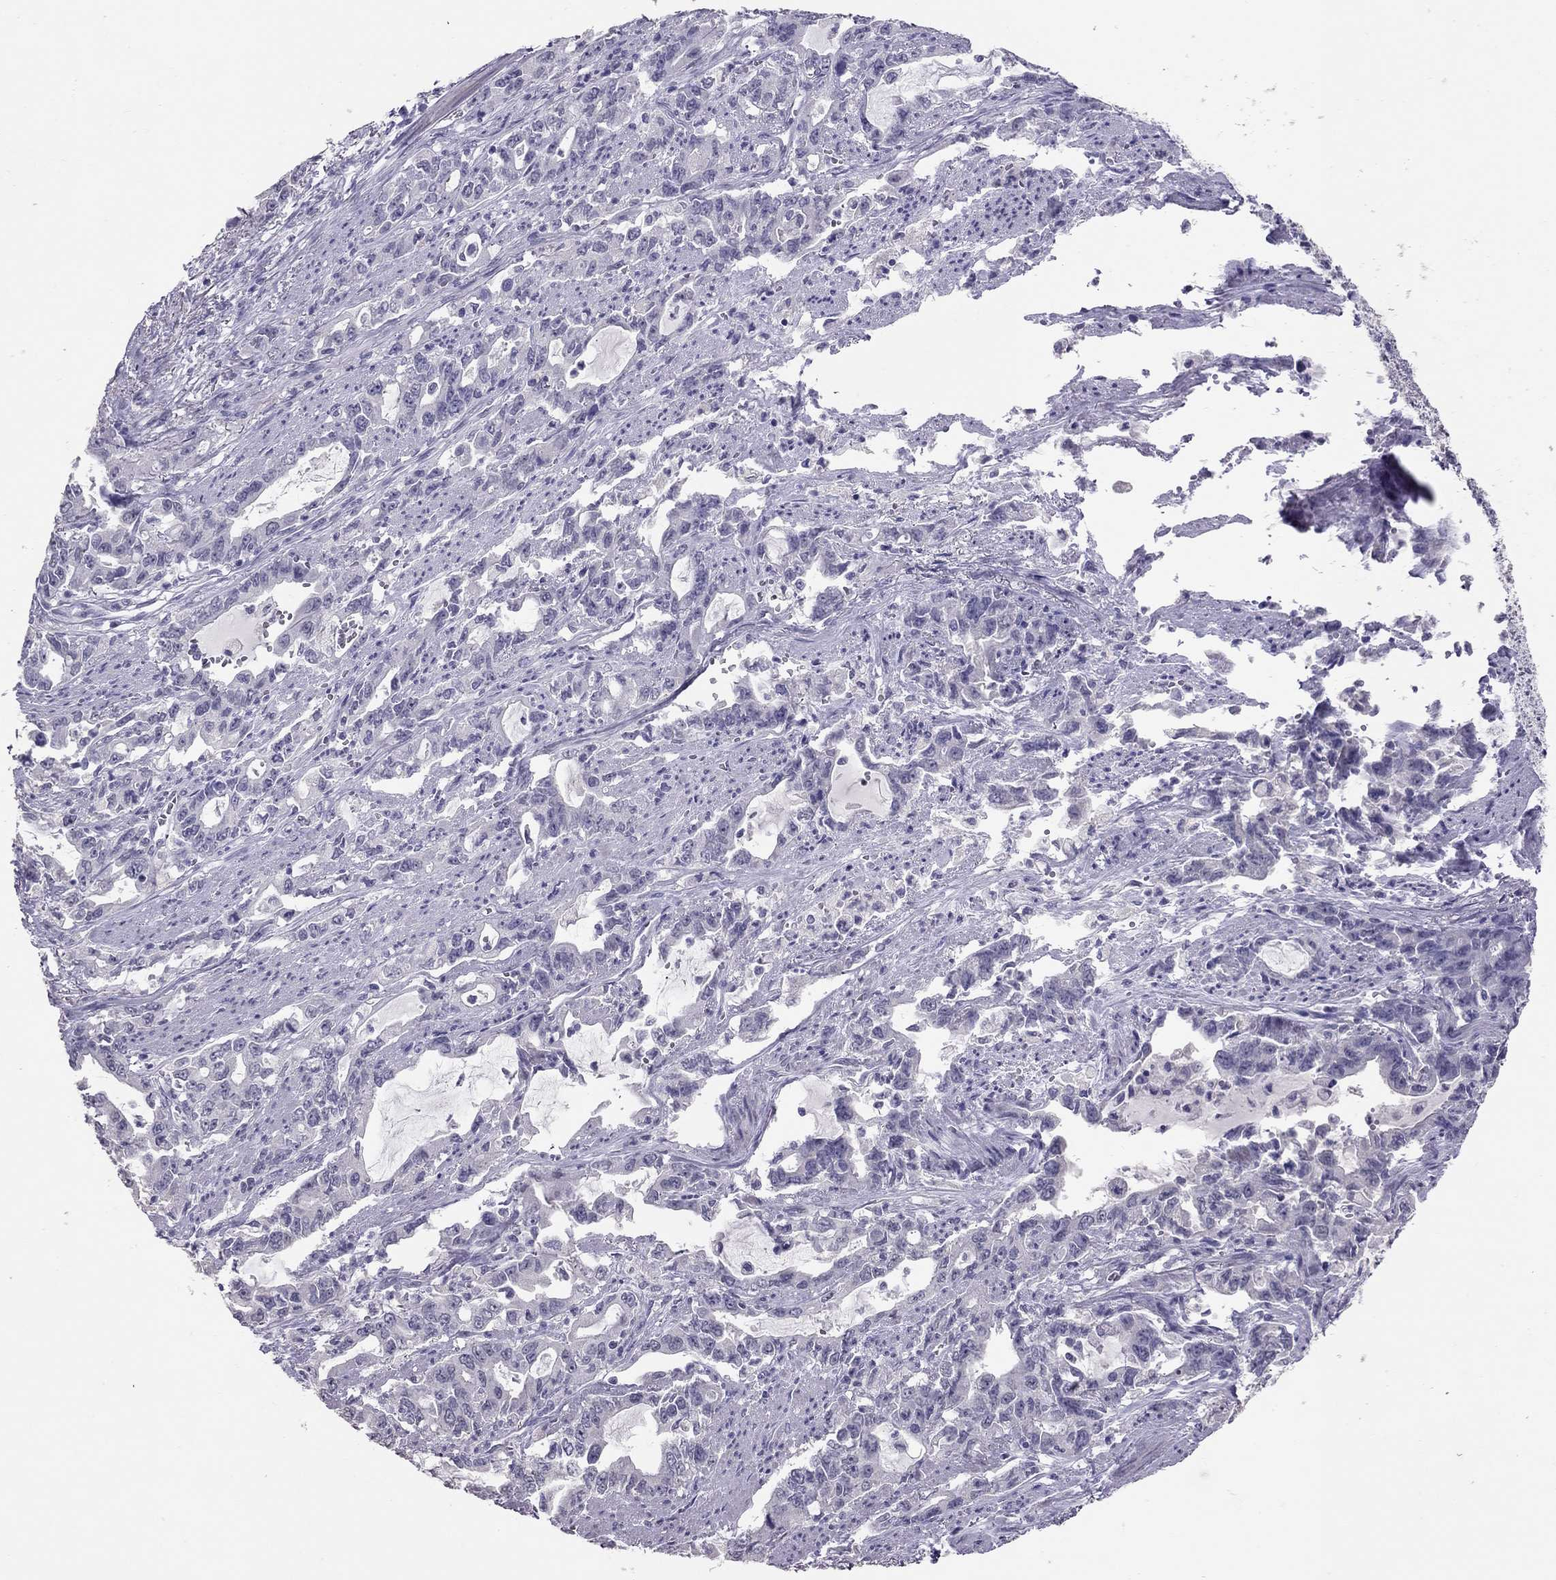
{"staining": {"intensity": "negative", "quantity": "none", "location": "none"}, "tissue": "stomach cancer", "cell_type": "Tumor cells", "image_type": "cancer", "snomed": [{"axis": "morphology", "description": "Adenocarcinoma, NOS"}, {"axis": "topography", "description": "Stomach, upper"}], "caption": "Tumor cells are negative for brown protein staining in adenocarcinoma (stomach). (Stains: DAB immunohistochemistry (IHC) with hematoxylin counter stain, Microscopy: brightfield microscopy at high magnification).", "gene": "PSMB11", "patient": {"sex": "male", "age": 85}}